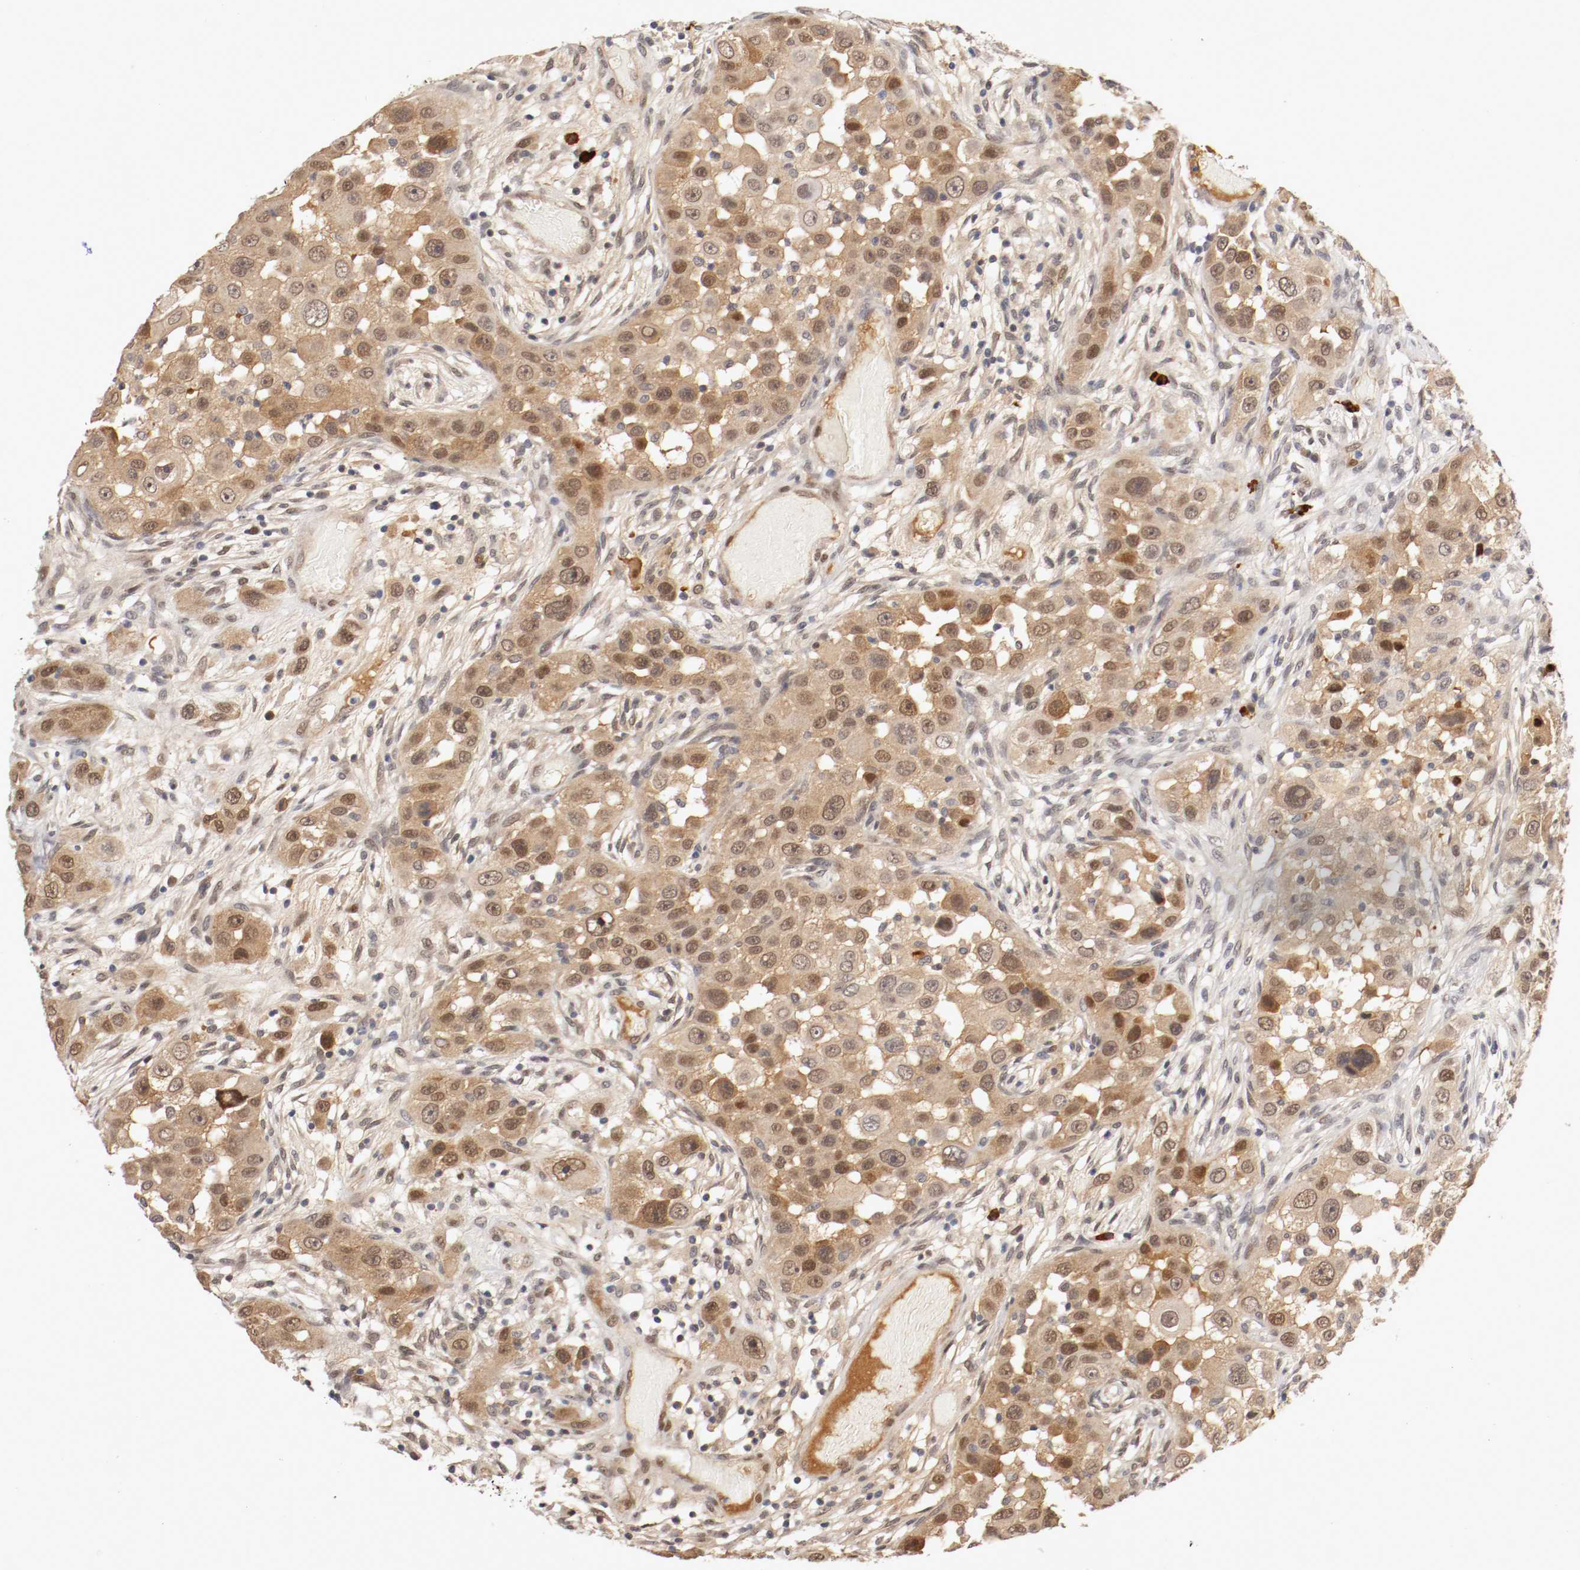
{"staining": {"intensity": "moderate", "quantity": ">75%", "location": "cytoplasmic/membranous,nuclear"}, "tissue": "head and neck cancer", "cell_type": "Tumor cells", "image_type": "cancer", "snomed": [{"axis": "morphology", "description": "Carcinoma, NOS"}, {"axis": "topography", "description": "Head-Neck"}], "caption": "Brown immunohistochemical staining in carcinoma (head and neck) exhibits moderate cytoplasmic/membranous and nuclear expression in about >75% of tumor cells.", "gene": "DNMT3B", "patient": {"sex": "male", "age": 87}}